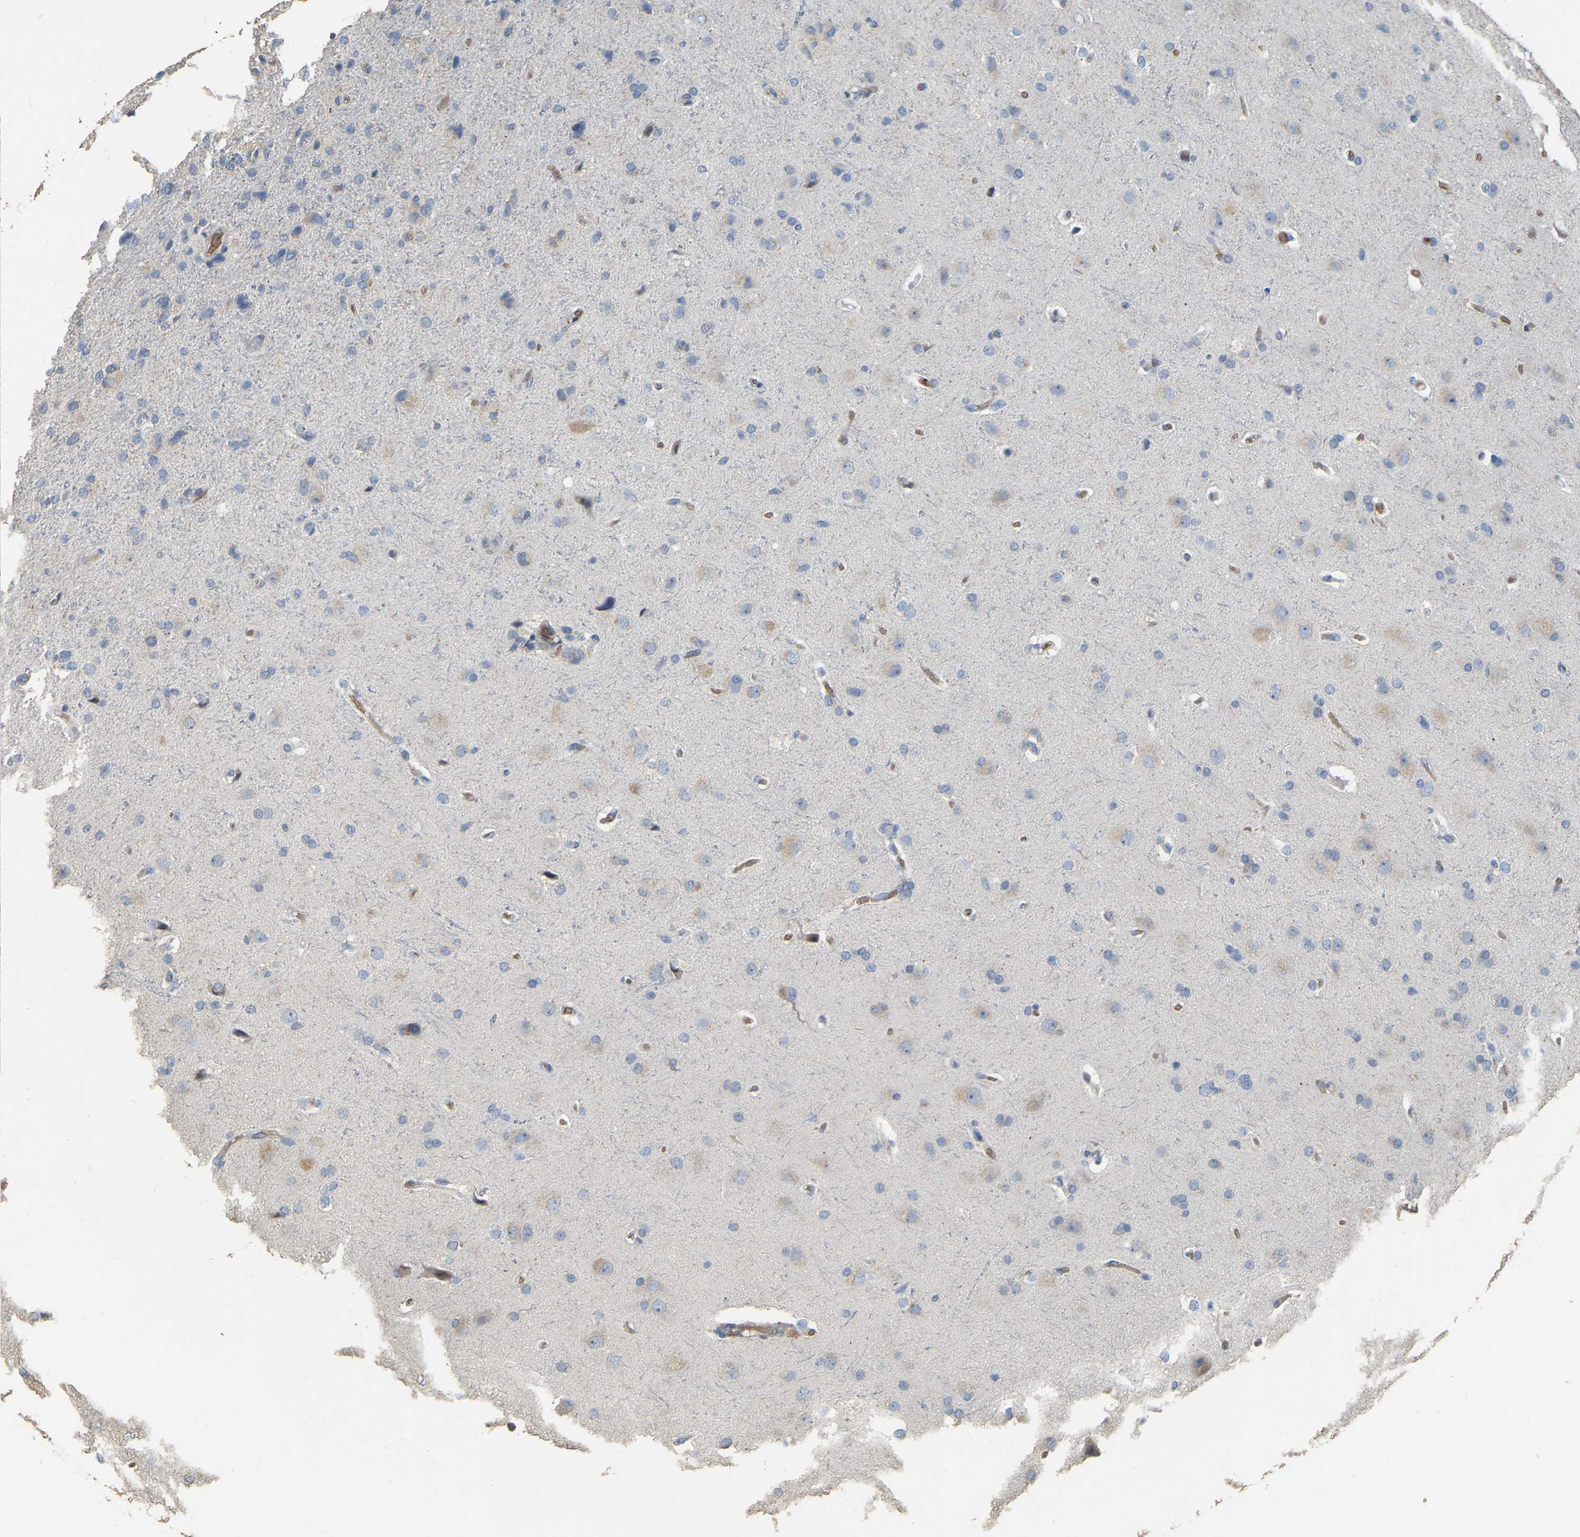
{"staining": {"intensity": "weak", "quantity": "<25%", "location": "cytoplasmic/membranous"}, "tissue": "glioma", "cell_type": "Tumor cells", "image_type": "cancer", "snomed": [{"axis": "morphology", "description": "Glioma, malignant, High grade"}, {"axis": "topography", "description": "Brain"}], "caption": "Immunohistochemistry (IHC) image of neoplastic tissue: human malignant glioma (high-grade) stained with DAB (3,3'-diaminobenzidine) demonstrates no significant protein positivity in tumor cells.", "gene": "CFAP298", "patient": {"sex": "female", "age": 58}}